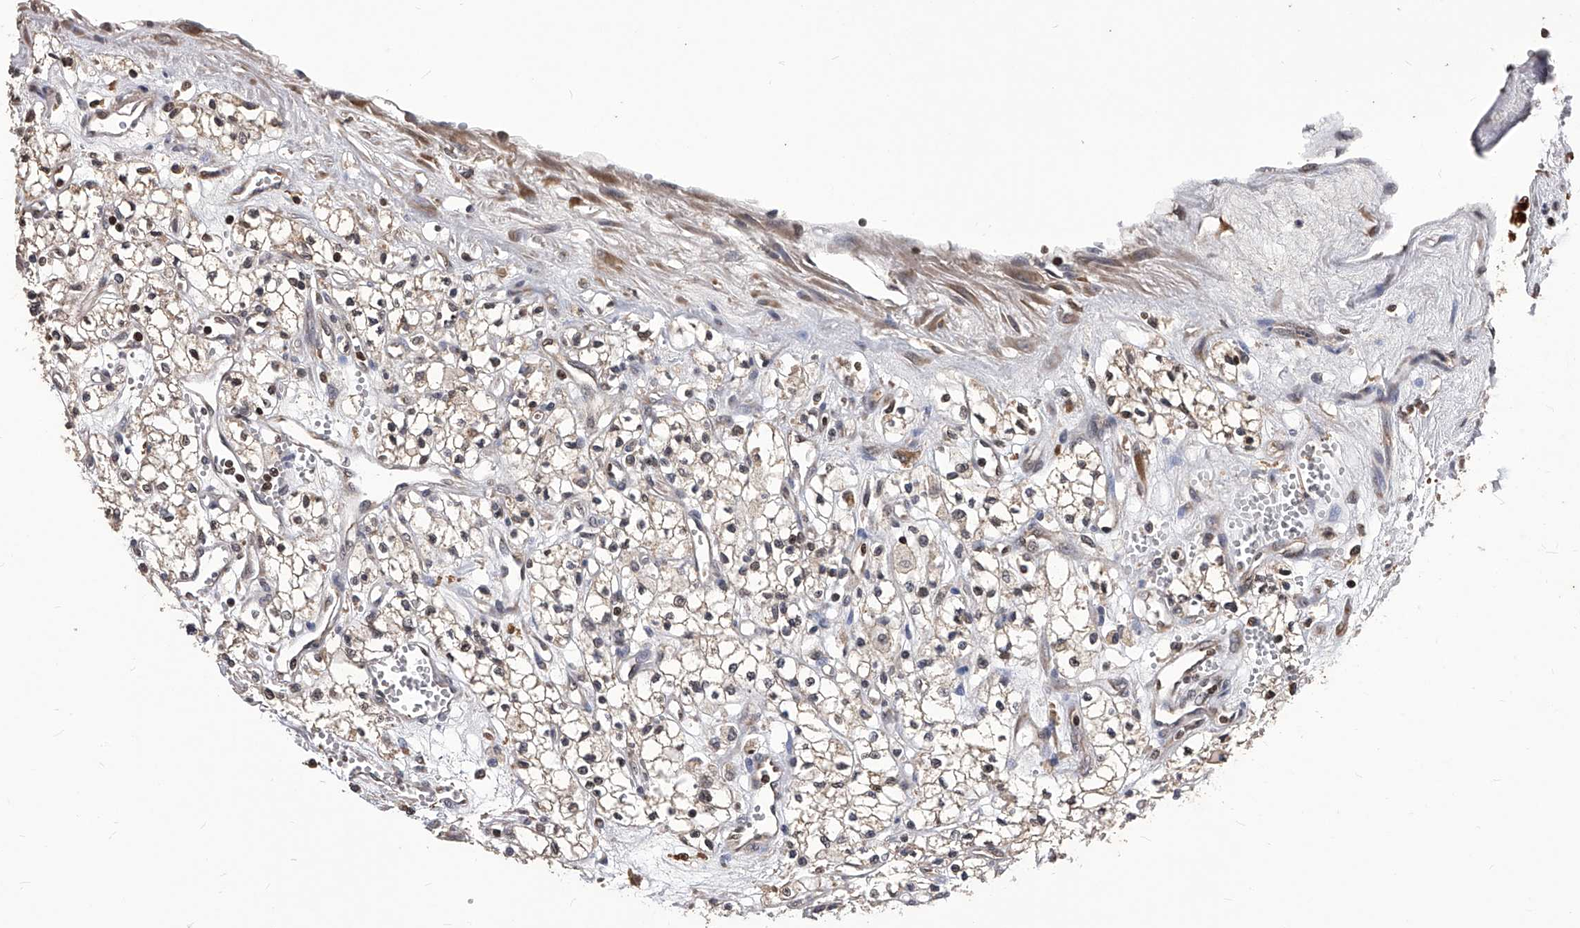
{"staining": {"intensity": "weak", "quantity": "25%-75%", "location": "cytoplasmic/membranous,nuclear"}, "tissue": "renal cancer", "cell_type": "Tumor cells", "image_type": "cancer", "snomed": [{"axis": "morphology", "description": "Adenocarcinoma, NOS"}, {"axis": "topography", "description": "Kidney"}], "caption": "This is a histology image of immunohistochemistry staining of renal adenocarcinoma, which shows weak expression in the cytoplasmic/membranous and nuclear of tumor cells.", "gene": "ID1", "patient": {"sex": "male", "age": 59}}